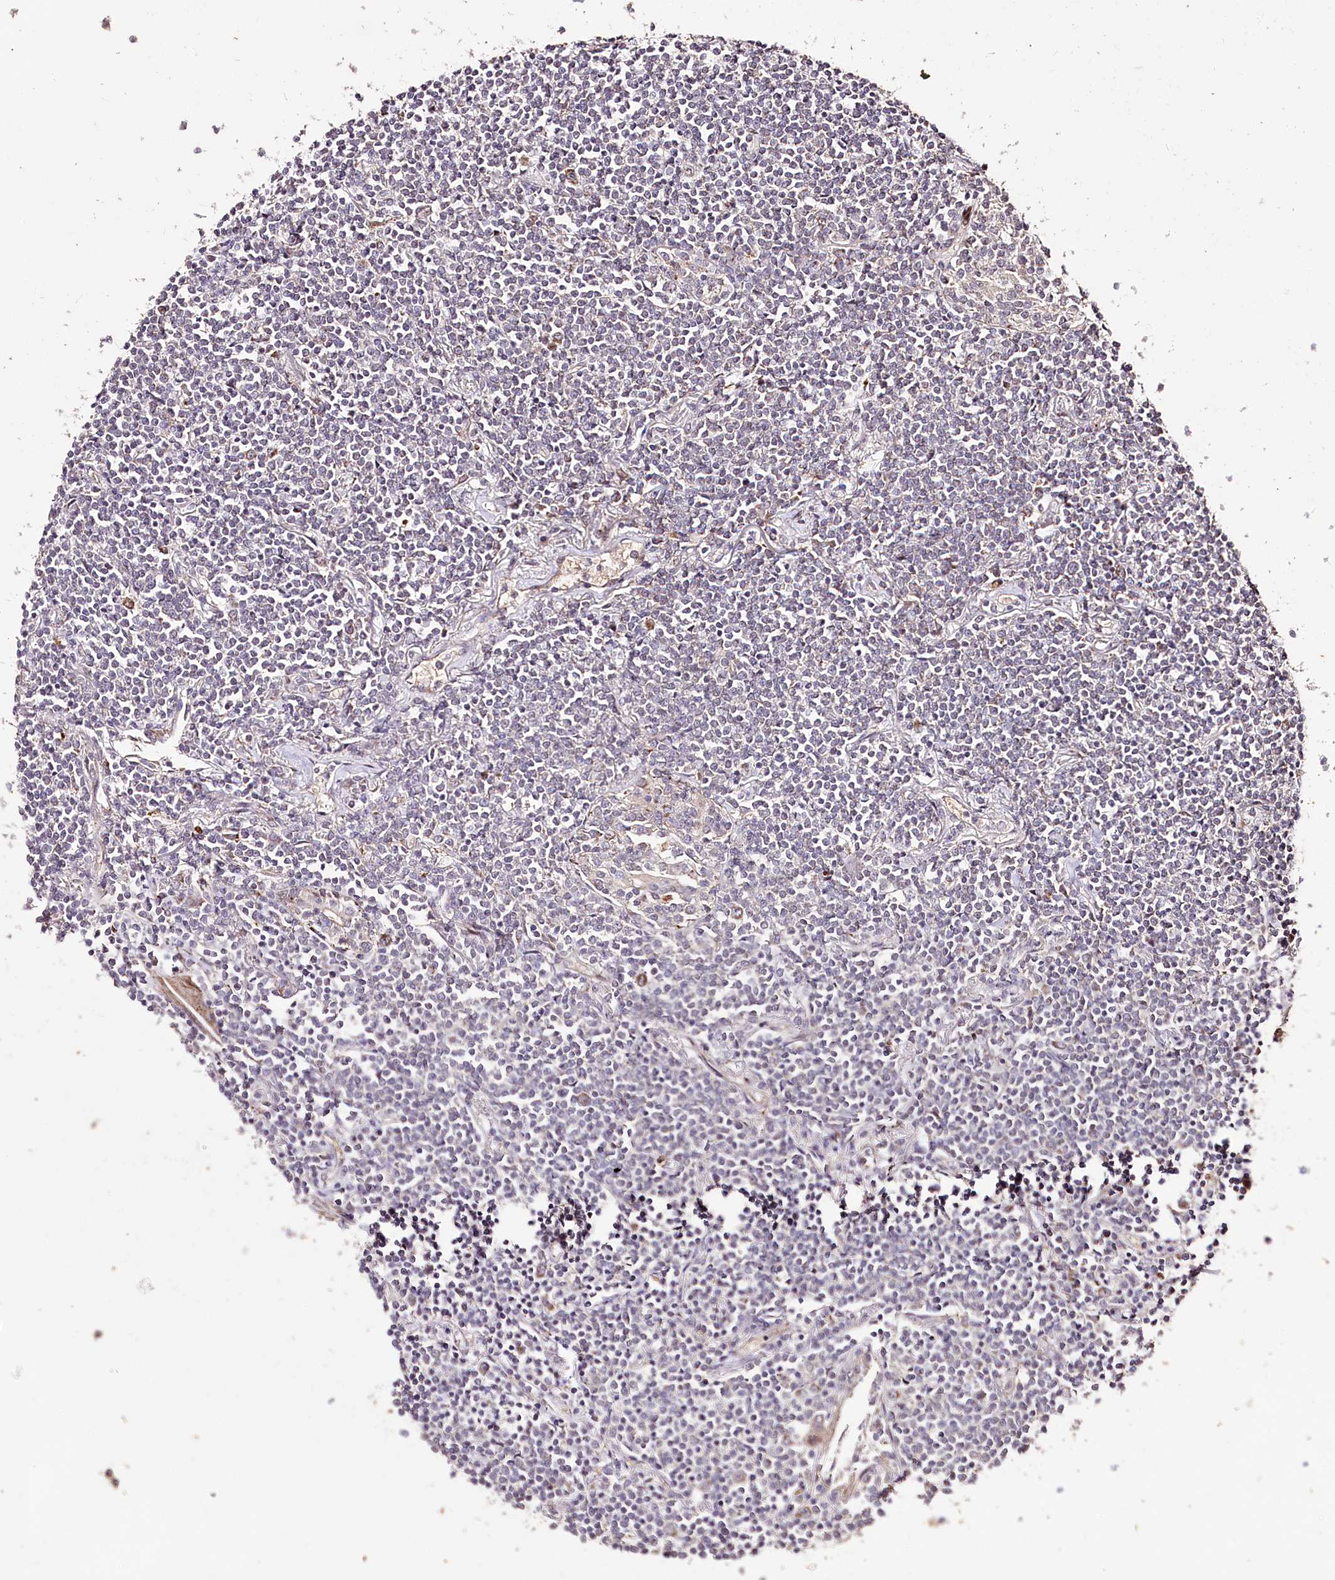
{"staining": {"intensity": "negative", "quantity": "none", "location": "none"}, "tissue": "lymphoma", "cell_type": "Tumor cells", "image_type": "cancer", "snomed": [{"axis": "morphology", "description": "Malignant lymphoma, non-Hodgkin's type, Low grade"}, {"axis": "topography", "description": "Lung"}], "caption": "This is an immunohistochemistry image of human lymphoma. There is no staining in tumor cells.", "gene": "CARD19", "patient": {"sex": "female", "age": 71}}